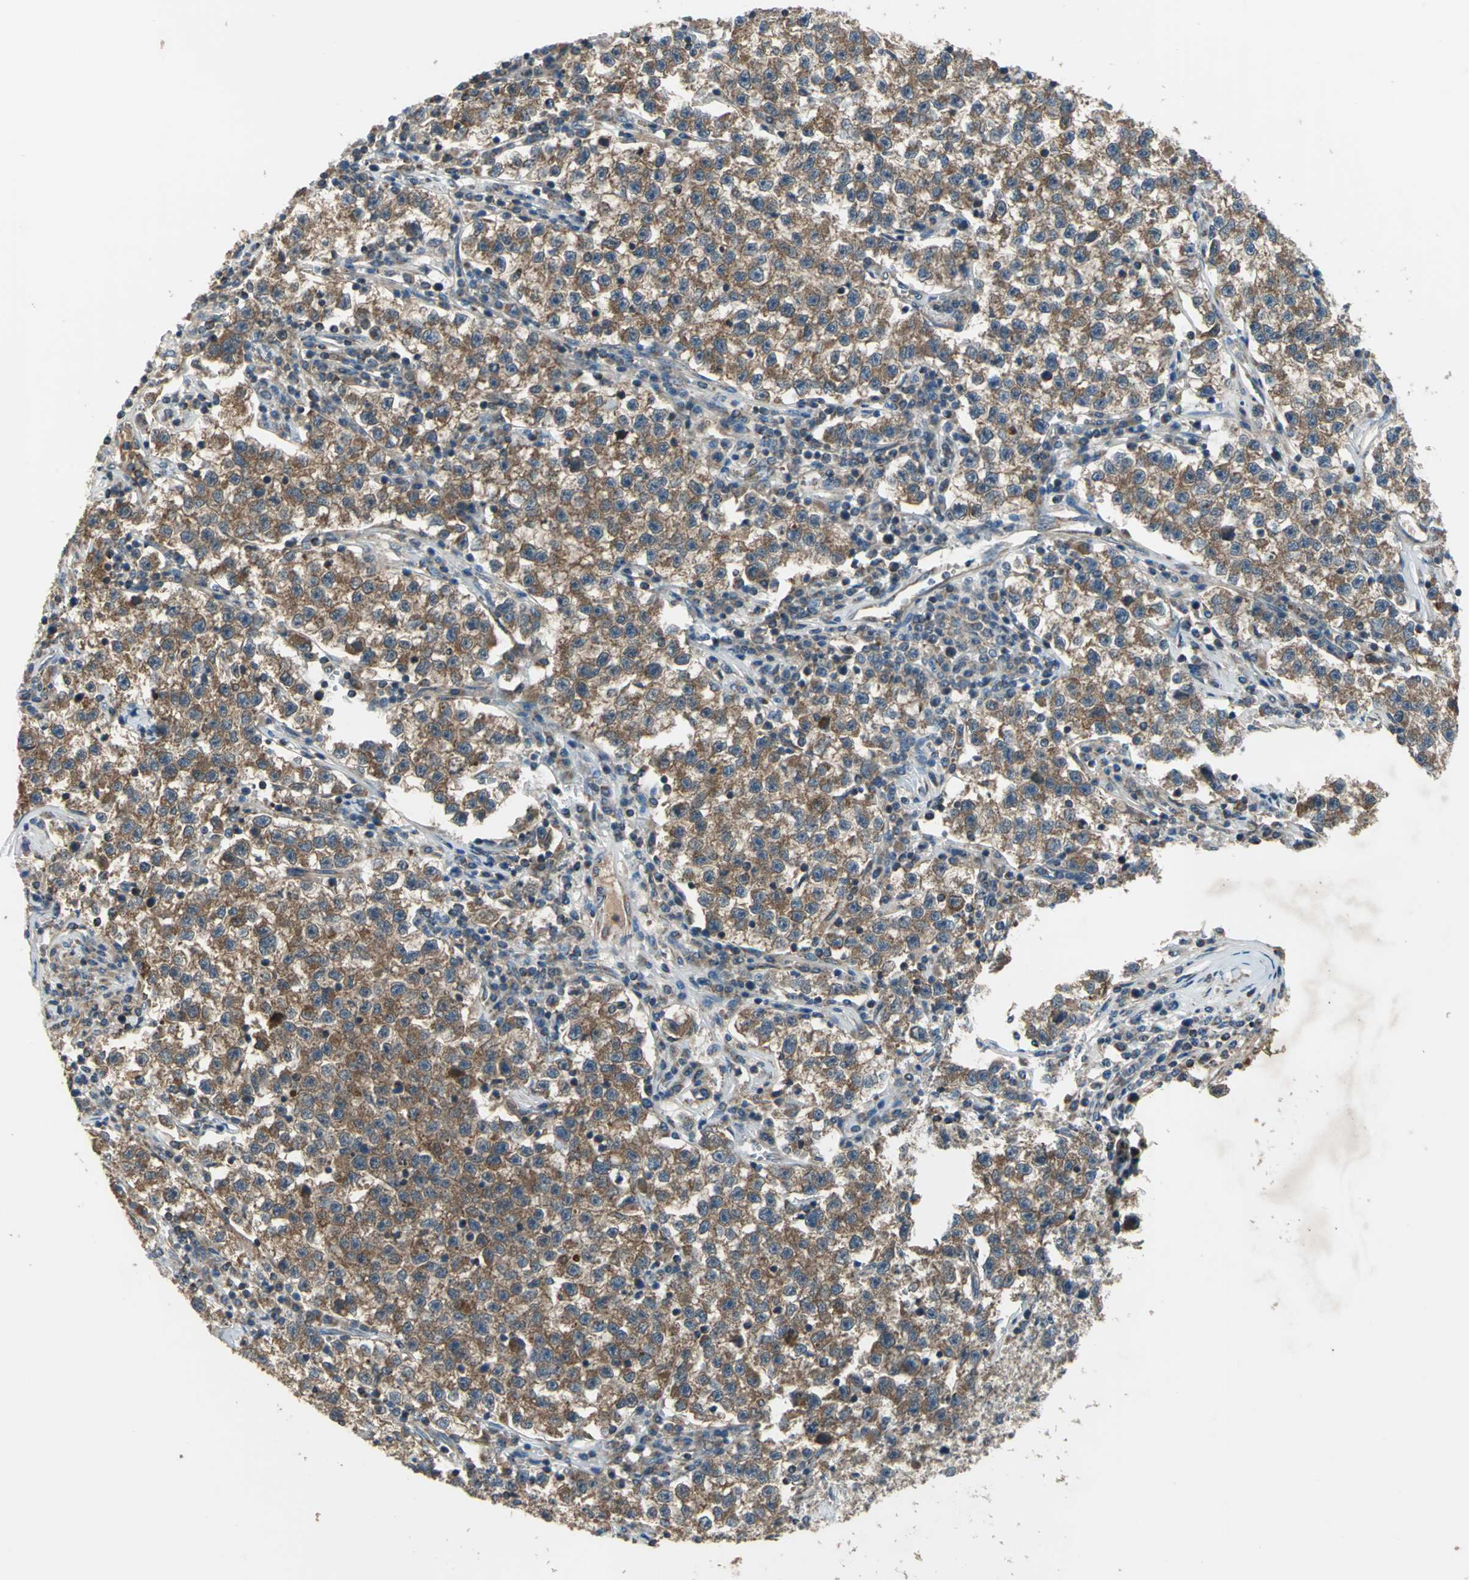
{"staining": {"intensity": "strong", "quantity": ">75%", "location": "cytoplasmic/membranous"}, "tissue": "testis cancer", "cell_type": "Tumor cells", "image_type": "cancer", "snomed": [{"axis": "morphology", "description": "Seminoma, NOS"}, {"axis": "topography", "description": "Testis"}], "caption": "Tumor cells reveal high levels of strong cytoplasmic/membranous expression in approximately >75% of cells in seminoma (testis).", "gene": "TRAK1", "patient": {"sex": "male", "age": 22}}